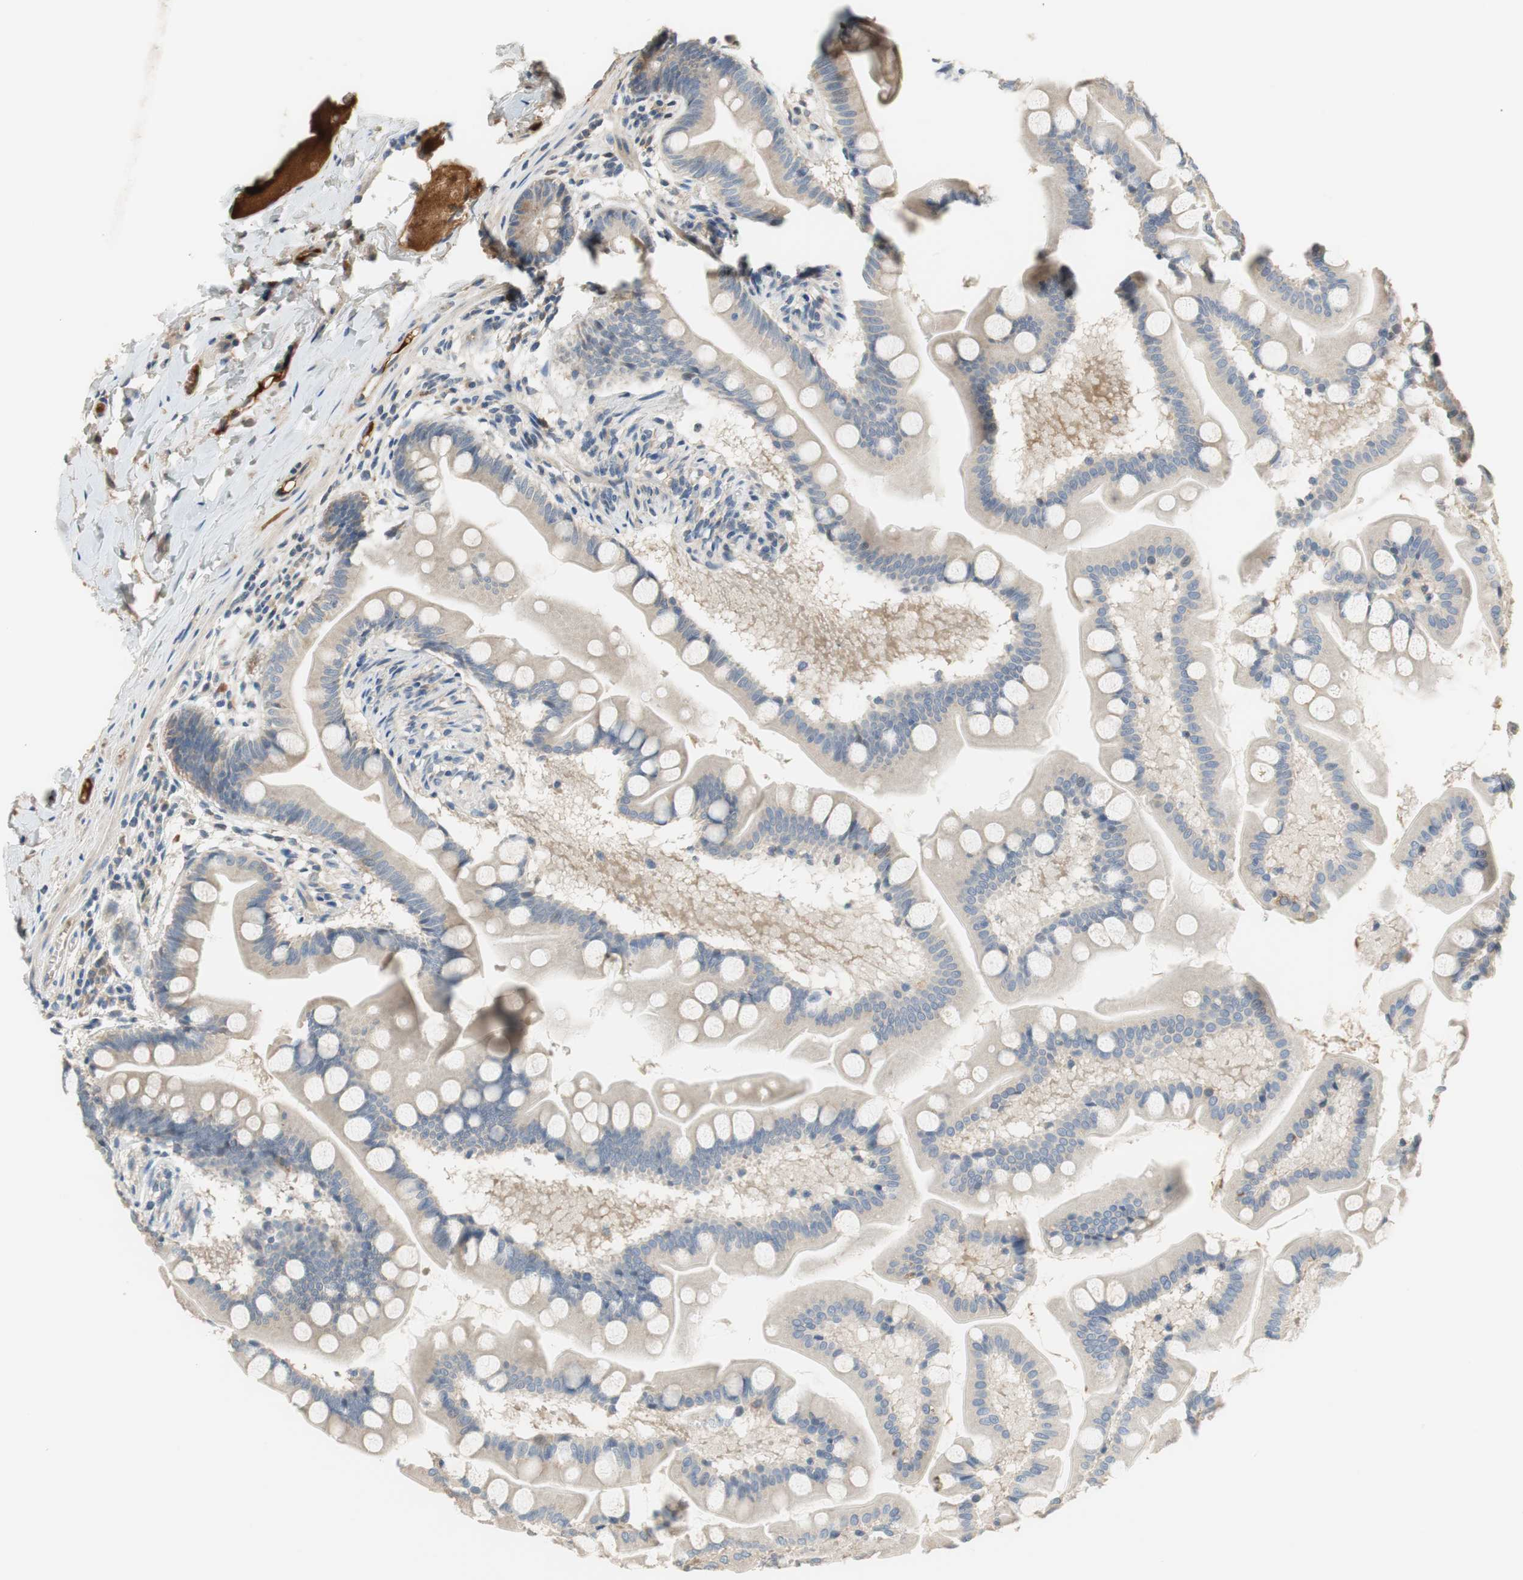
{"staining": {"intensity": "weak", "quantity": ">75%", "location": "cytoplasmic/membranous"}, "tissue": "small intestine", "cell_type": "Glandular cells", "image_type": "normal", "snomed": [{"axis": "morphology", "description": "Normal tissue, NOS"}, {"axis": "topography", "description": "Small intestine"}], "caption": "The immunohistochemical stain labels weak cytoplasmic/membranous positivity in glandular cells of normal small intestine.", "gene": "C4A", "patient": {"sex": "male", "age": 41}}